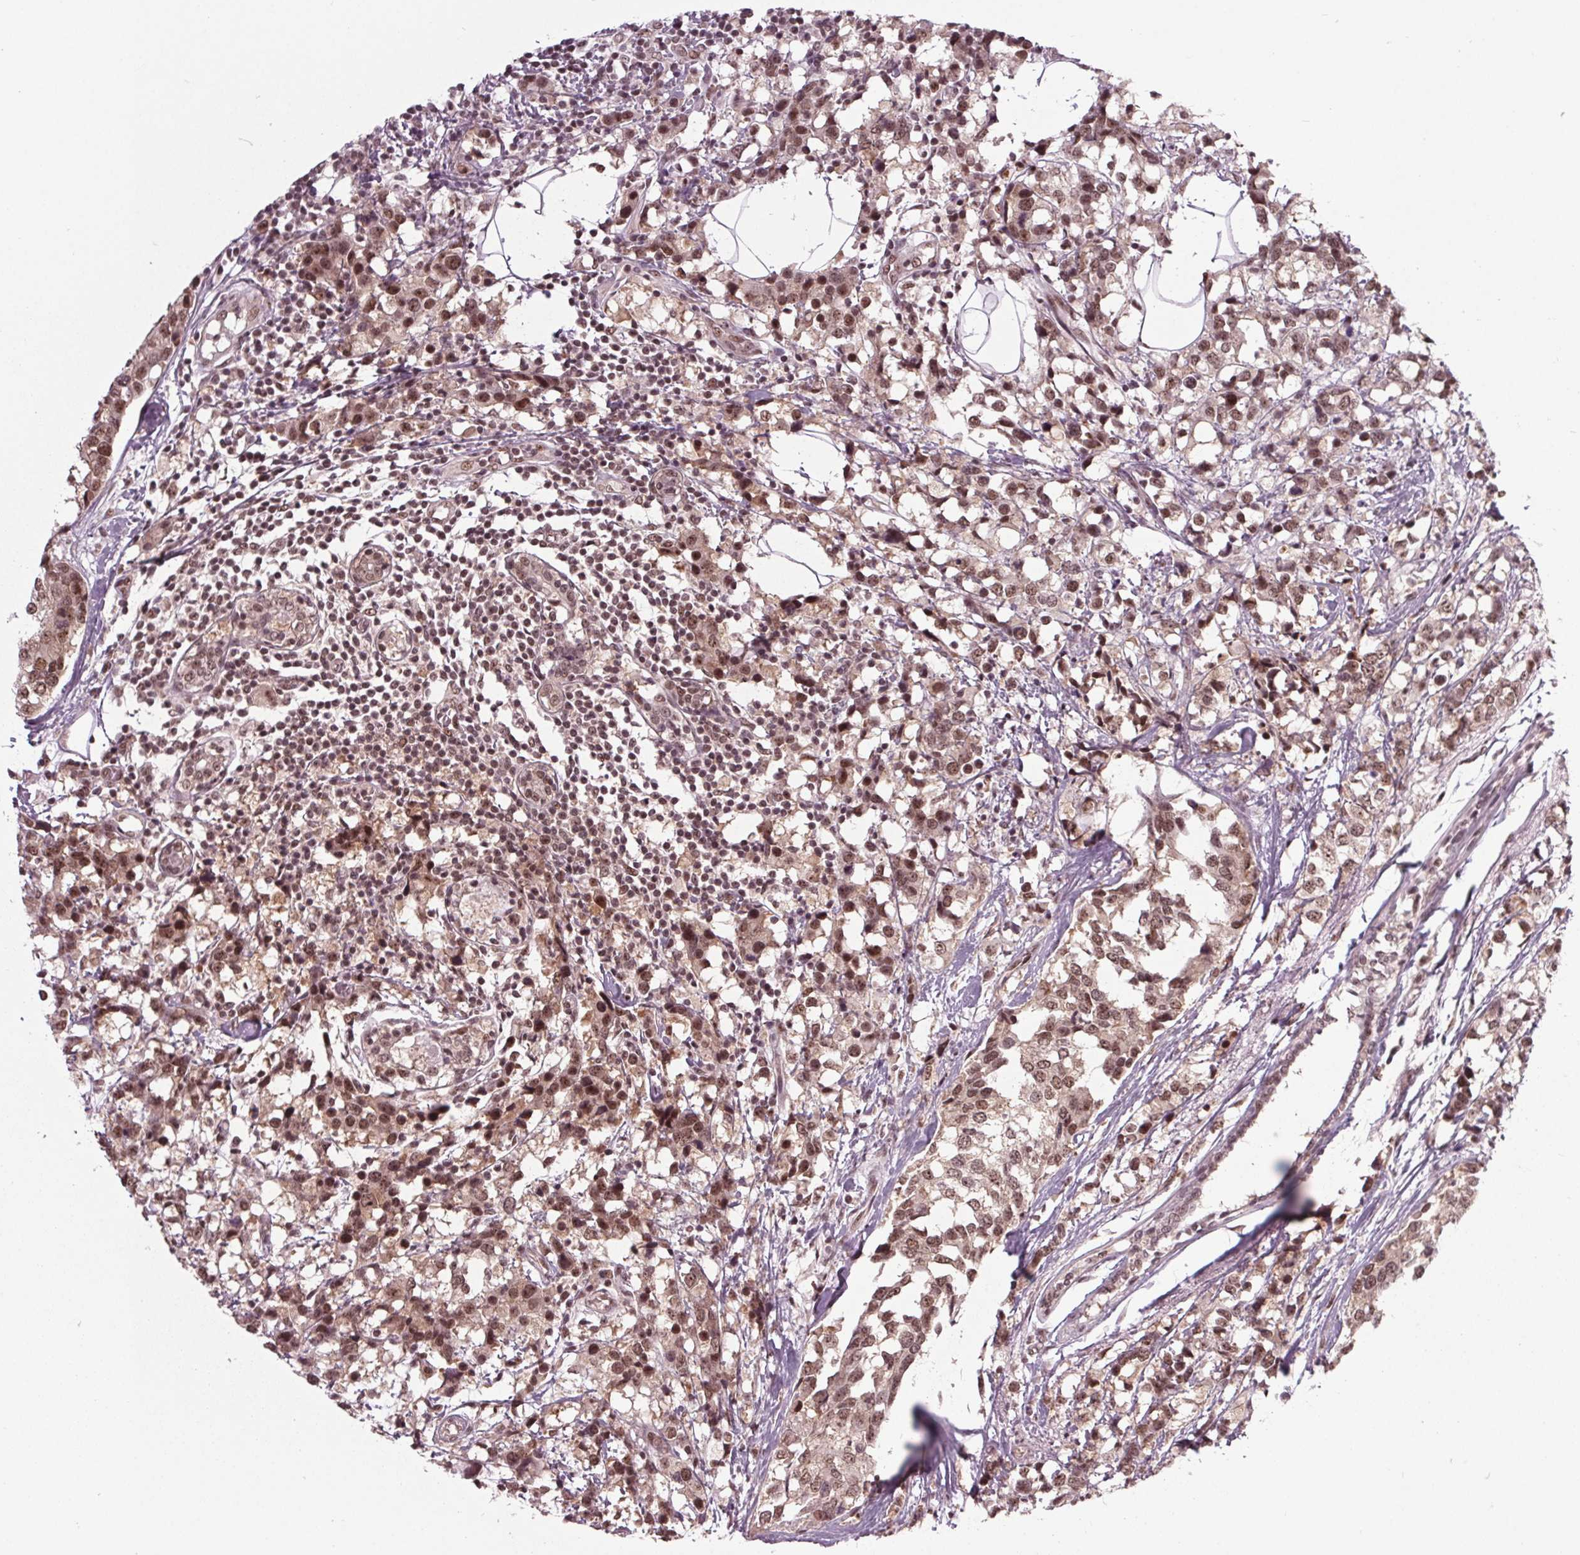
{"staining": {"intensity": "moderate", "quantity": ">75%", "location": "nuclear"}, "tissue": "breast cancer", "cell_type": "Tumor cells", "image_type": "cancer", "snomed": [{"axis": "morphology", "description": "Lobular carcinoma"}, {"axis": "topography", "description": "Breast"}], "caption": "This histopathology image demonstrates immunohistochemistry staining of breast lobular carcinoma, with medium moderate nuclear positivity in approximately >75% of tumor cells.", "gene": "DDX41", "patient": {"sex": "female", "age": 59}}